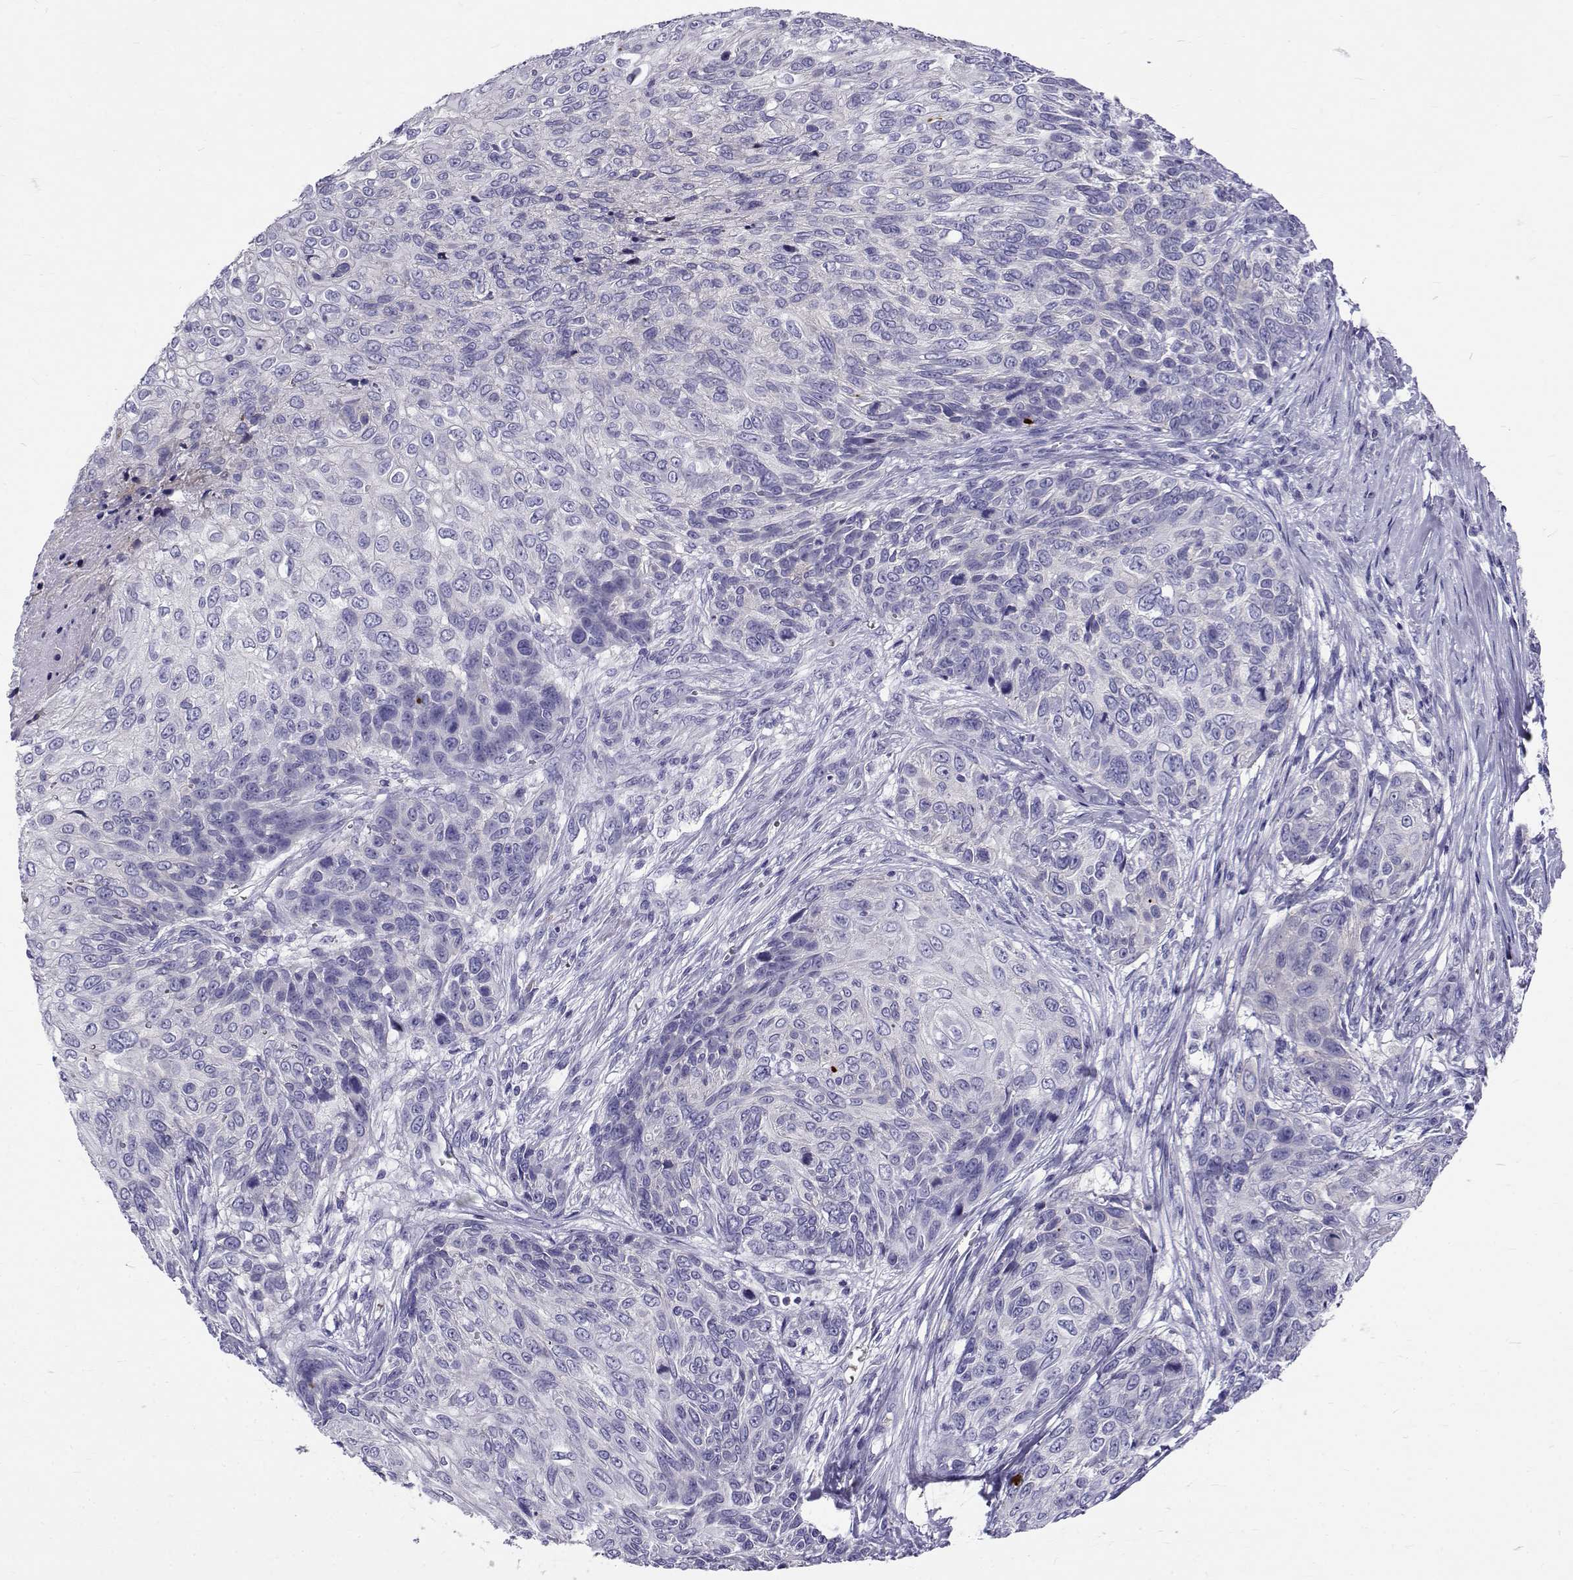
{"staining": {"intensity": "negative", "quantity": "none", "location": "none"}, "tissue": "skin cancer", "cell_type": "Tumor cells", "image_type": "cancer", "snomed": [{"axis": "morphology", "description": "Squamous cell carcinoma, NOS"}, {"axis": "topography", "description": "Skin"}], "caption": "This is a photomicrograph of immunohistochemistry staining of skin squamous cell carcinoma, which shows no staining in tumor cells.", "gene": "IGSF1", "patient": {"sex": "male", "age": 92}}